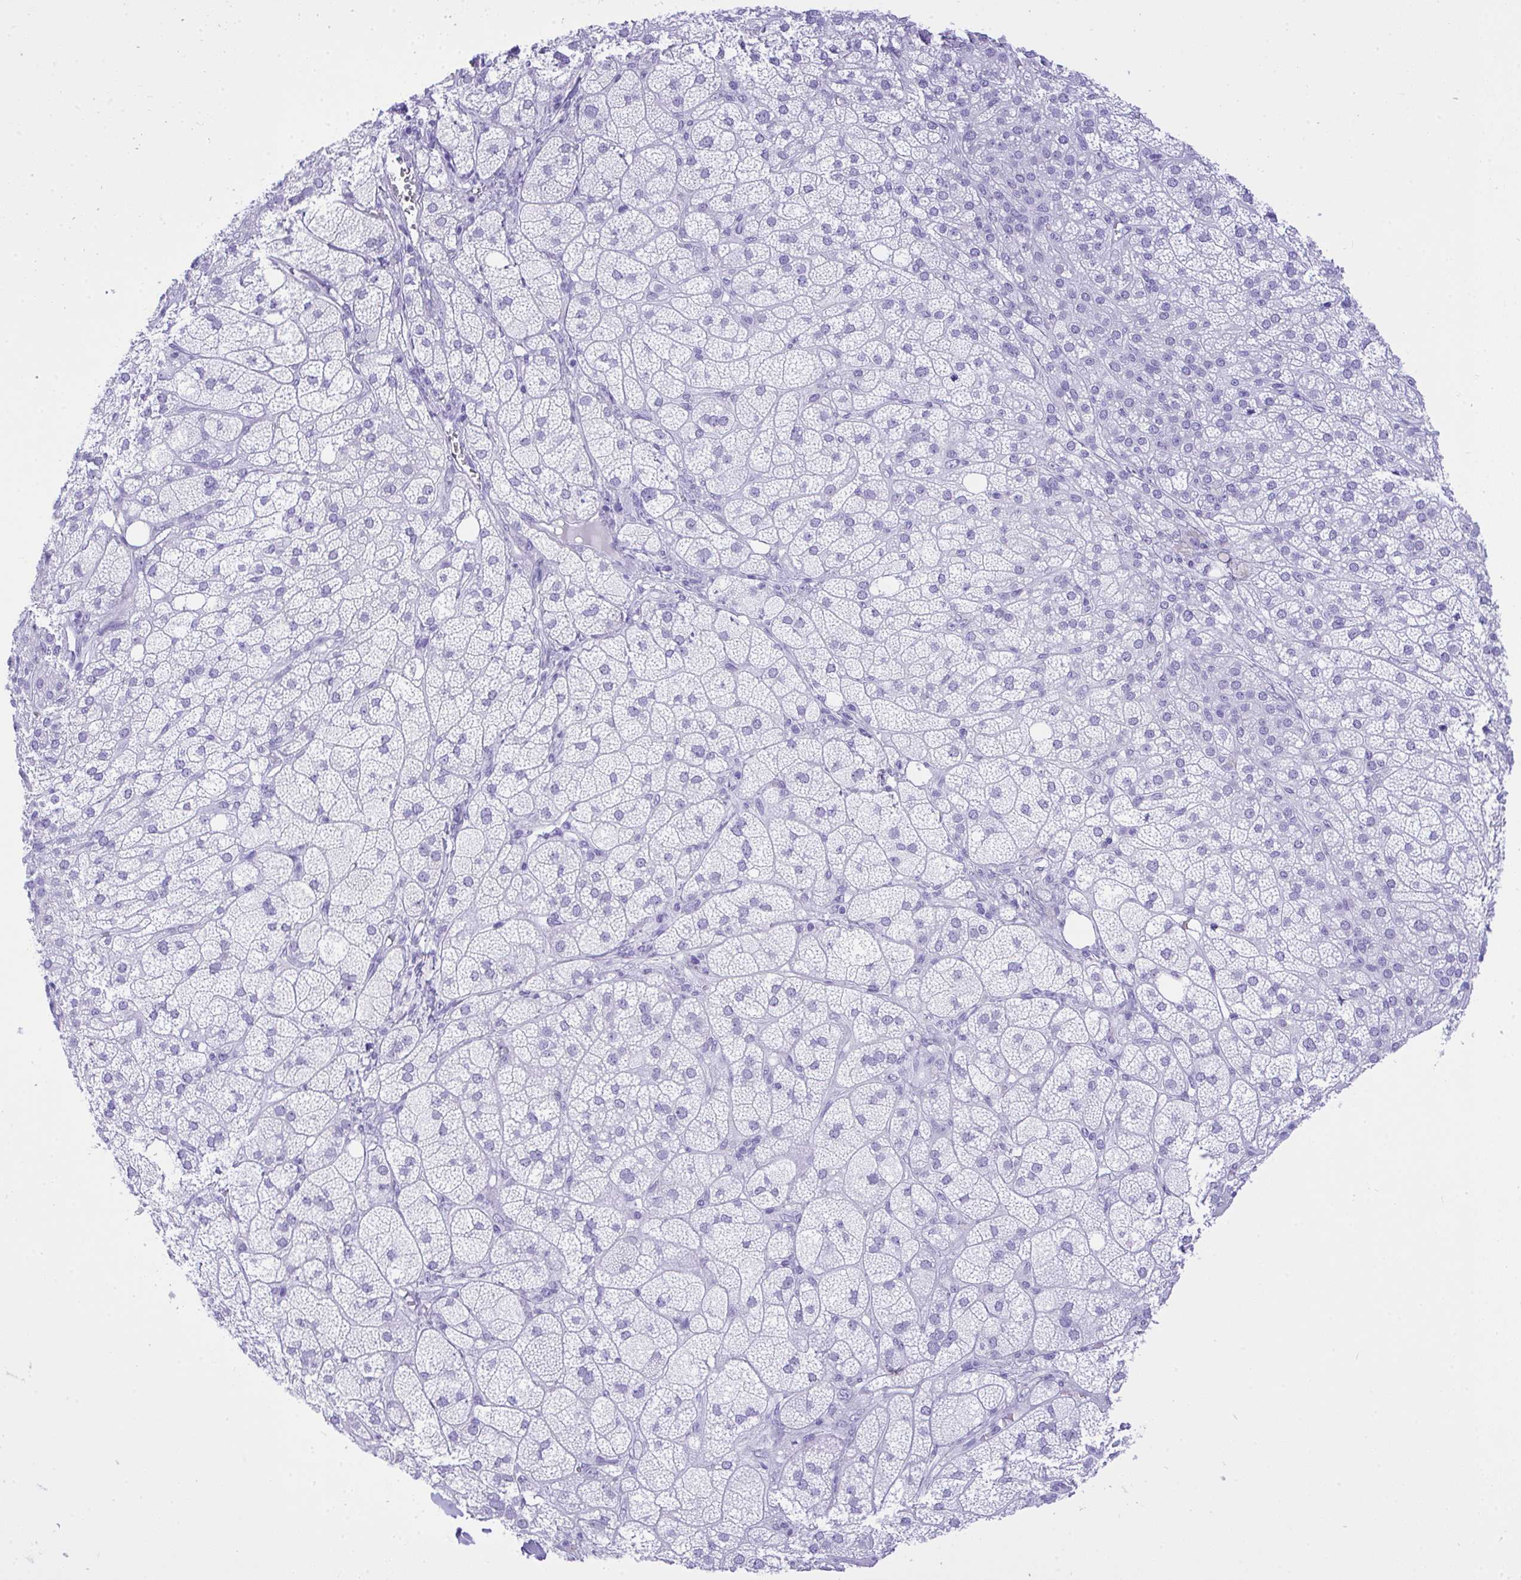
{"staining": {"intensity": "negative", "quantity": "none", "location": "none"}, "tissue": "adrenal gland", "cell_type": "Glandular cells", "image_type": "normal", "snomed": [{"axis": "morphology", "description": "Normal tissue, NOS"}, {"axis": "topography", "description": "Adrenal gland"}], "caption": "High magnification brightfield microscopy of normal adrenal gland stained with DAB (brown) and counterstained with hematoxylin (blue): glandular cells show no significant staining. (DAB immunohistochemistry (IHC), high magnification).", "gene": "AKR1D1", "patient": {"sex": "female", "age": 60}}